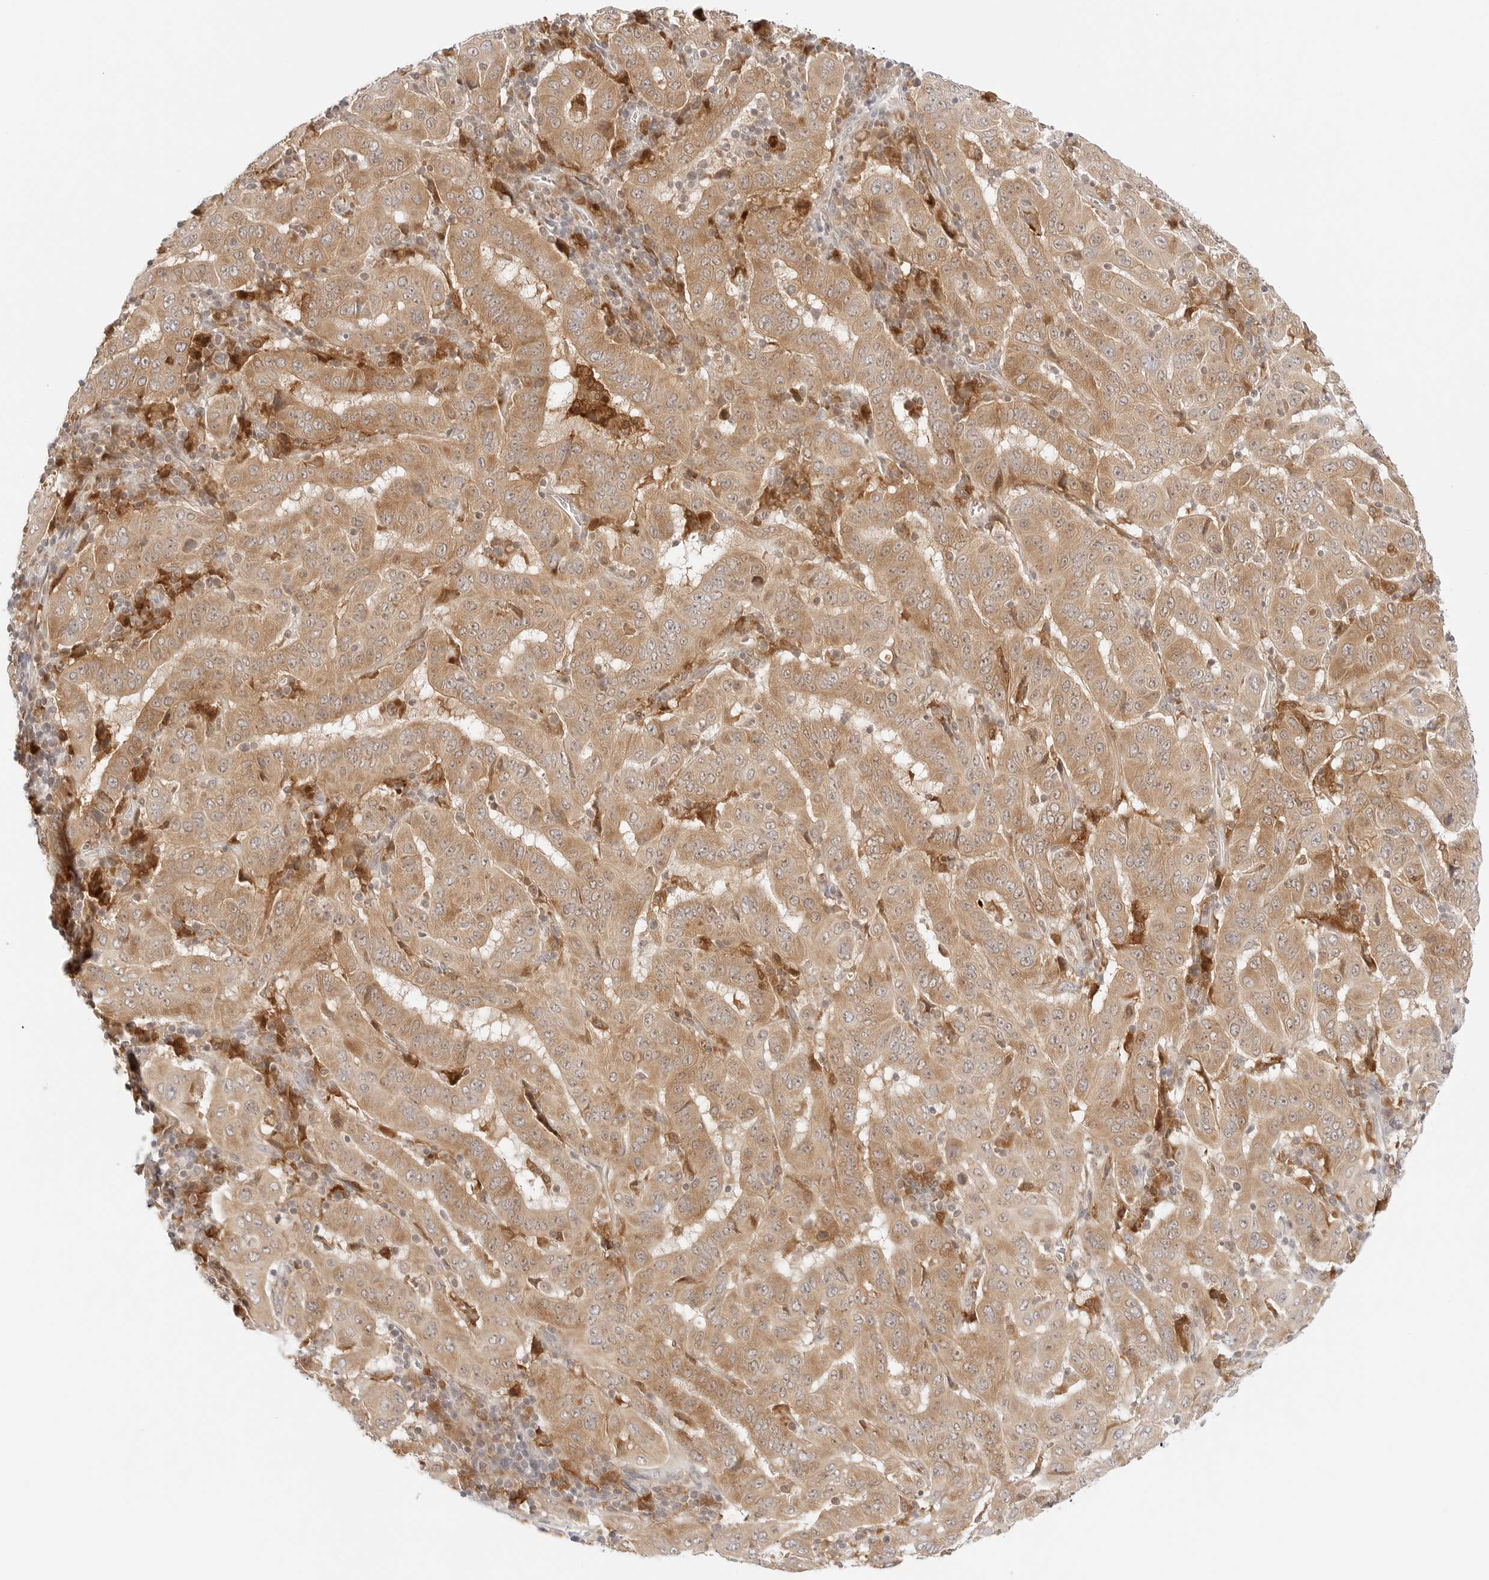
{"staining": {"intensity": "moderate", "quantity": ">75%", "location": "cytoplasmic/membranous"}, "tissue": "pancreatic cancer", "cell_type": "Tumor cells", "image_type": "cancer", "snomed": [{"axis": "morphology", "description": "Adenocarcinoma, NOS"}, {"axis": "topography", "description": "Pancreas"}], "caption": "There is medium levels of moderate cytoplasmic/membranous expression in tumor cells of pancreatic adenocarcinoma, as demonstrated by immunohistochemical staining (brown color).", "gene": "ERO1B", "patient": {"sex": "male", "age": 63}}